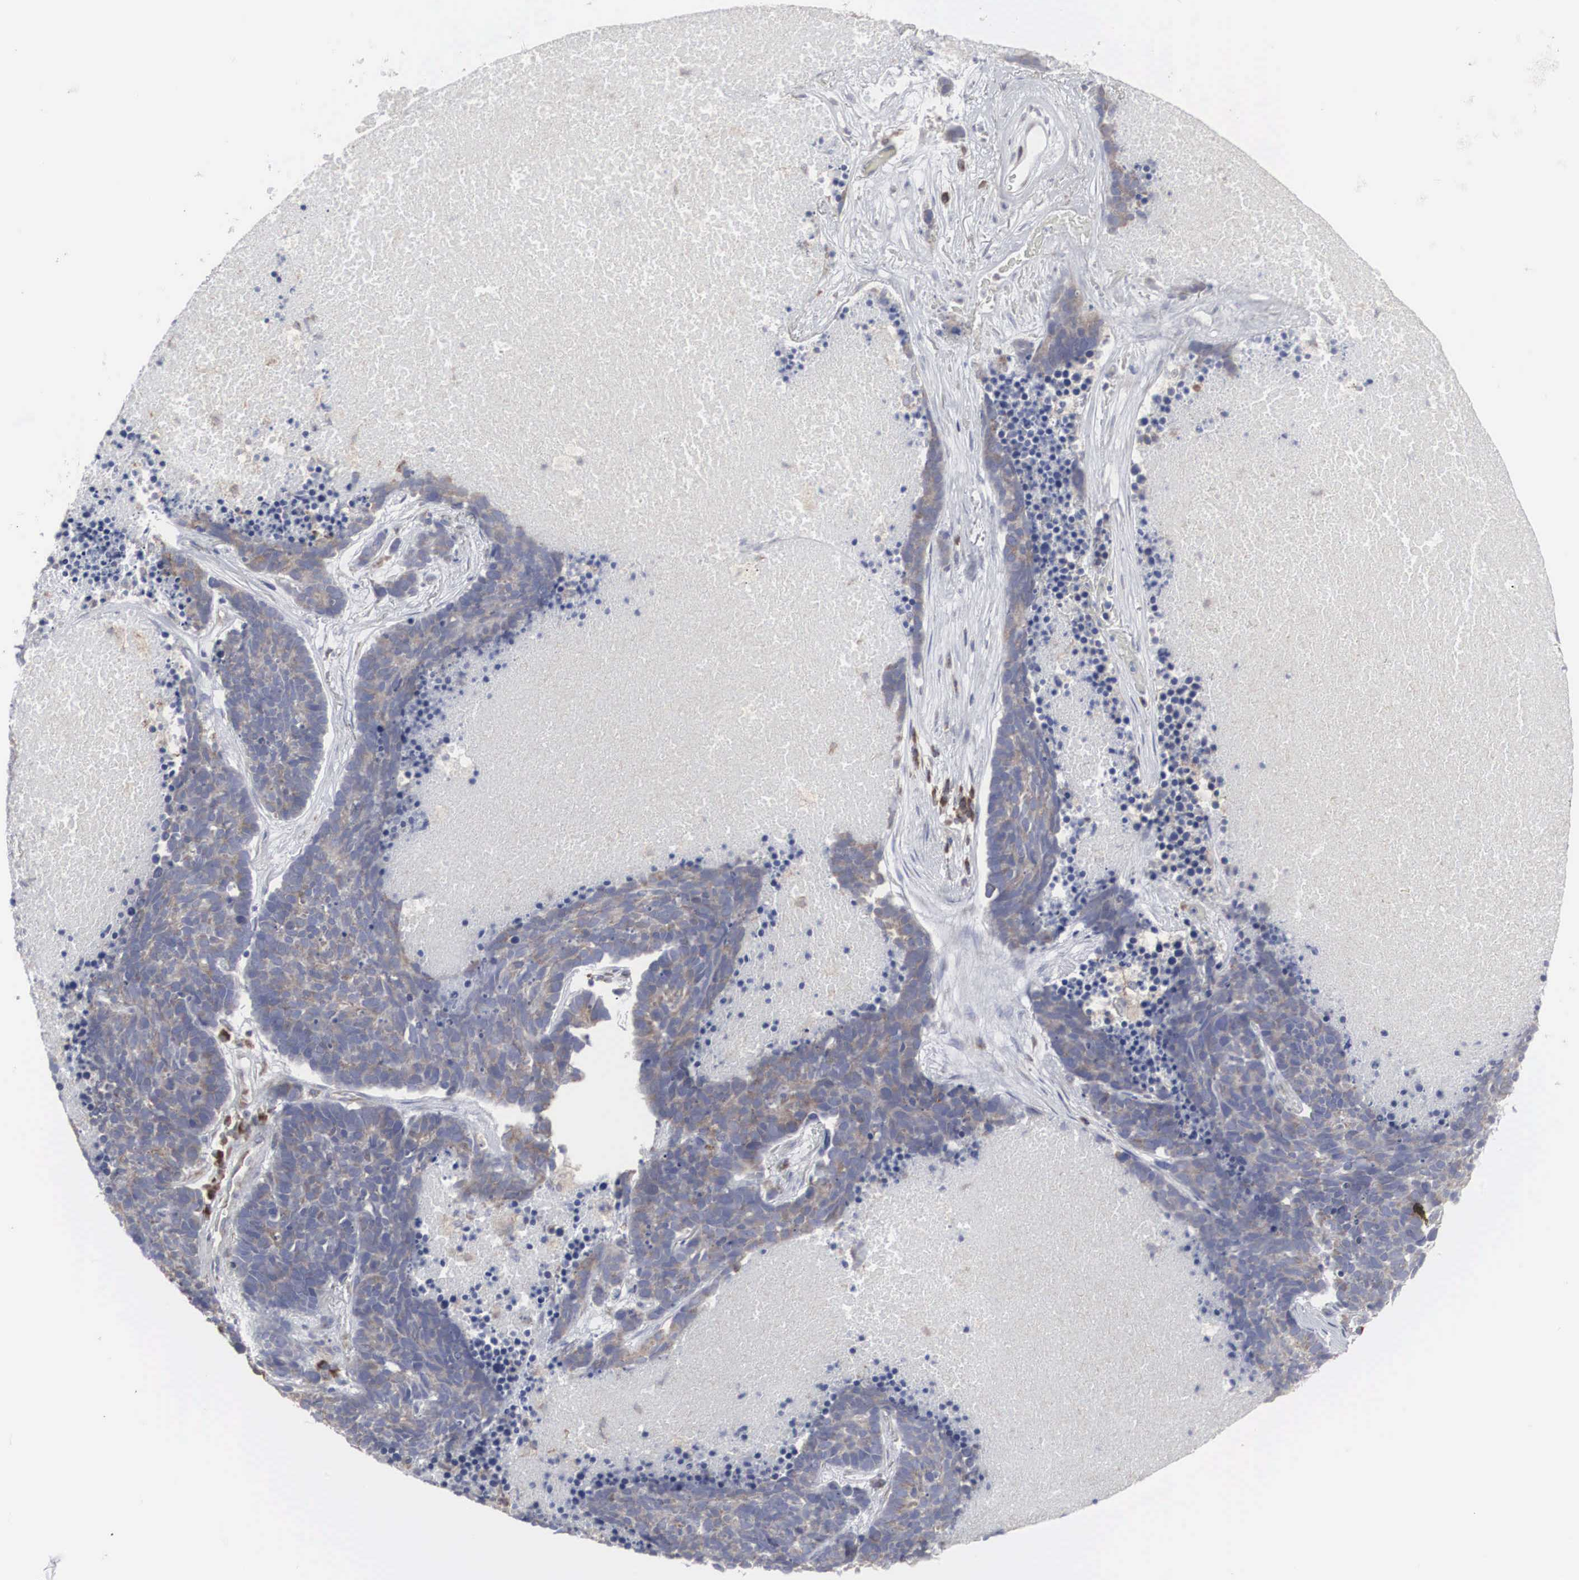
{"staining": {"intensity": "moderate", "quantity": "25%-75%", "location": "cytoplasmic/membranous"}, "tissue": "lung cancer", "cell_type": "Tumor cells", "image_type": "cancer", "snomed": [{"axis": "morphology", "description": "Neoplasm, malignant, NOS"}, {"axis": "topography", "description": "Lung"}], "caption": "Protein expression analysis of lung cancer demonstrates moderate cytoplasmic/membranous expression in approximately 25%-75% of tumor cells. The staining is performed using DAB brown chromogen to label protein expression. The nuclei are counter-stained blue using hematoxylin.", "gene": "MIA2", "patient": {"sex": "female", "age": 75}}